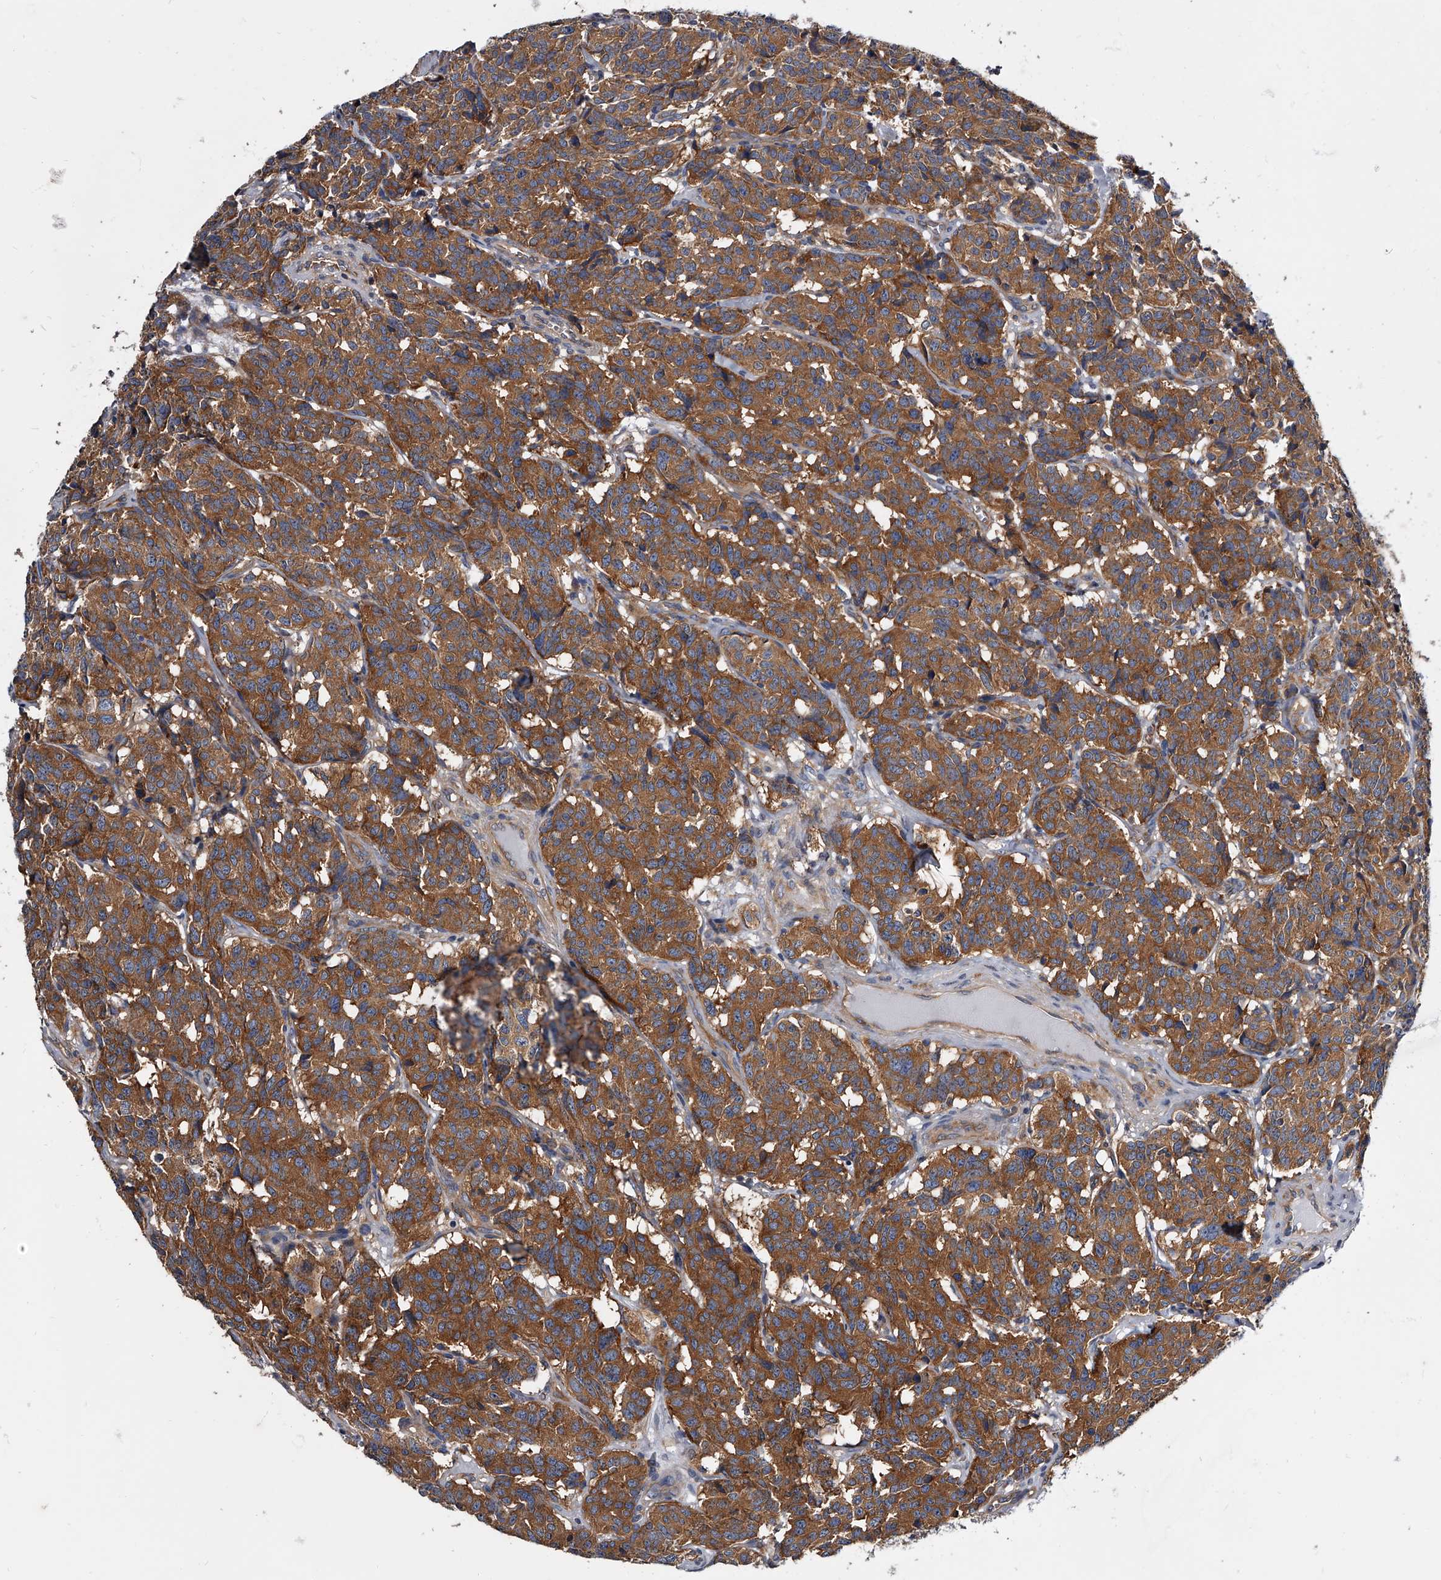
{"staining": {"intensity": "moderate", "quantity": ">75%", "location": "cytoplasmic/membranous"}, "tissue": "carcinoid", "cell_type": "Tumor cells", "image_type": "cancer", "snomed": [{"axis": "morphology", "description": "Carcinoid, malignant, NOS"}, {"axis": "topography", "description": "Lung"}], "caption": "Human carcinoid (malignant) stained with a brown dye displays moderate cytoplasmic/membranous positive positivity in approximately >75% of tumor cells.", "gene": "GAPVD1", "patient": {"sex": "female", "age": 46}}